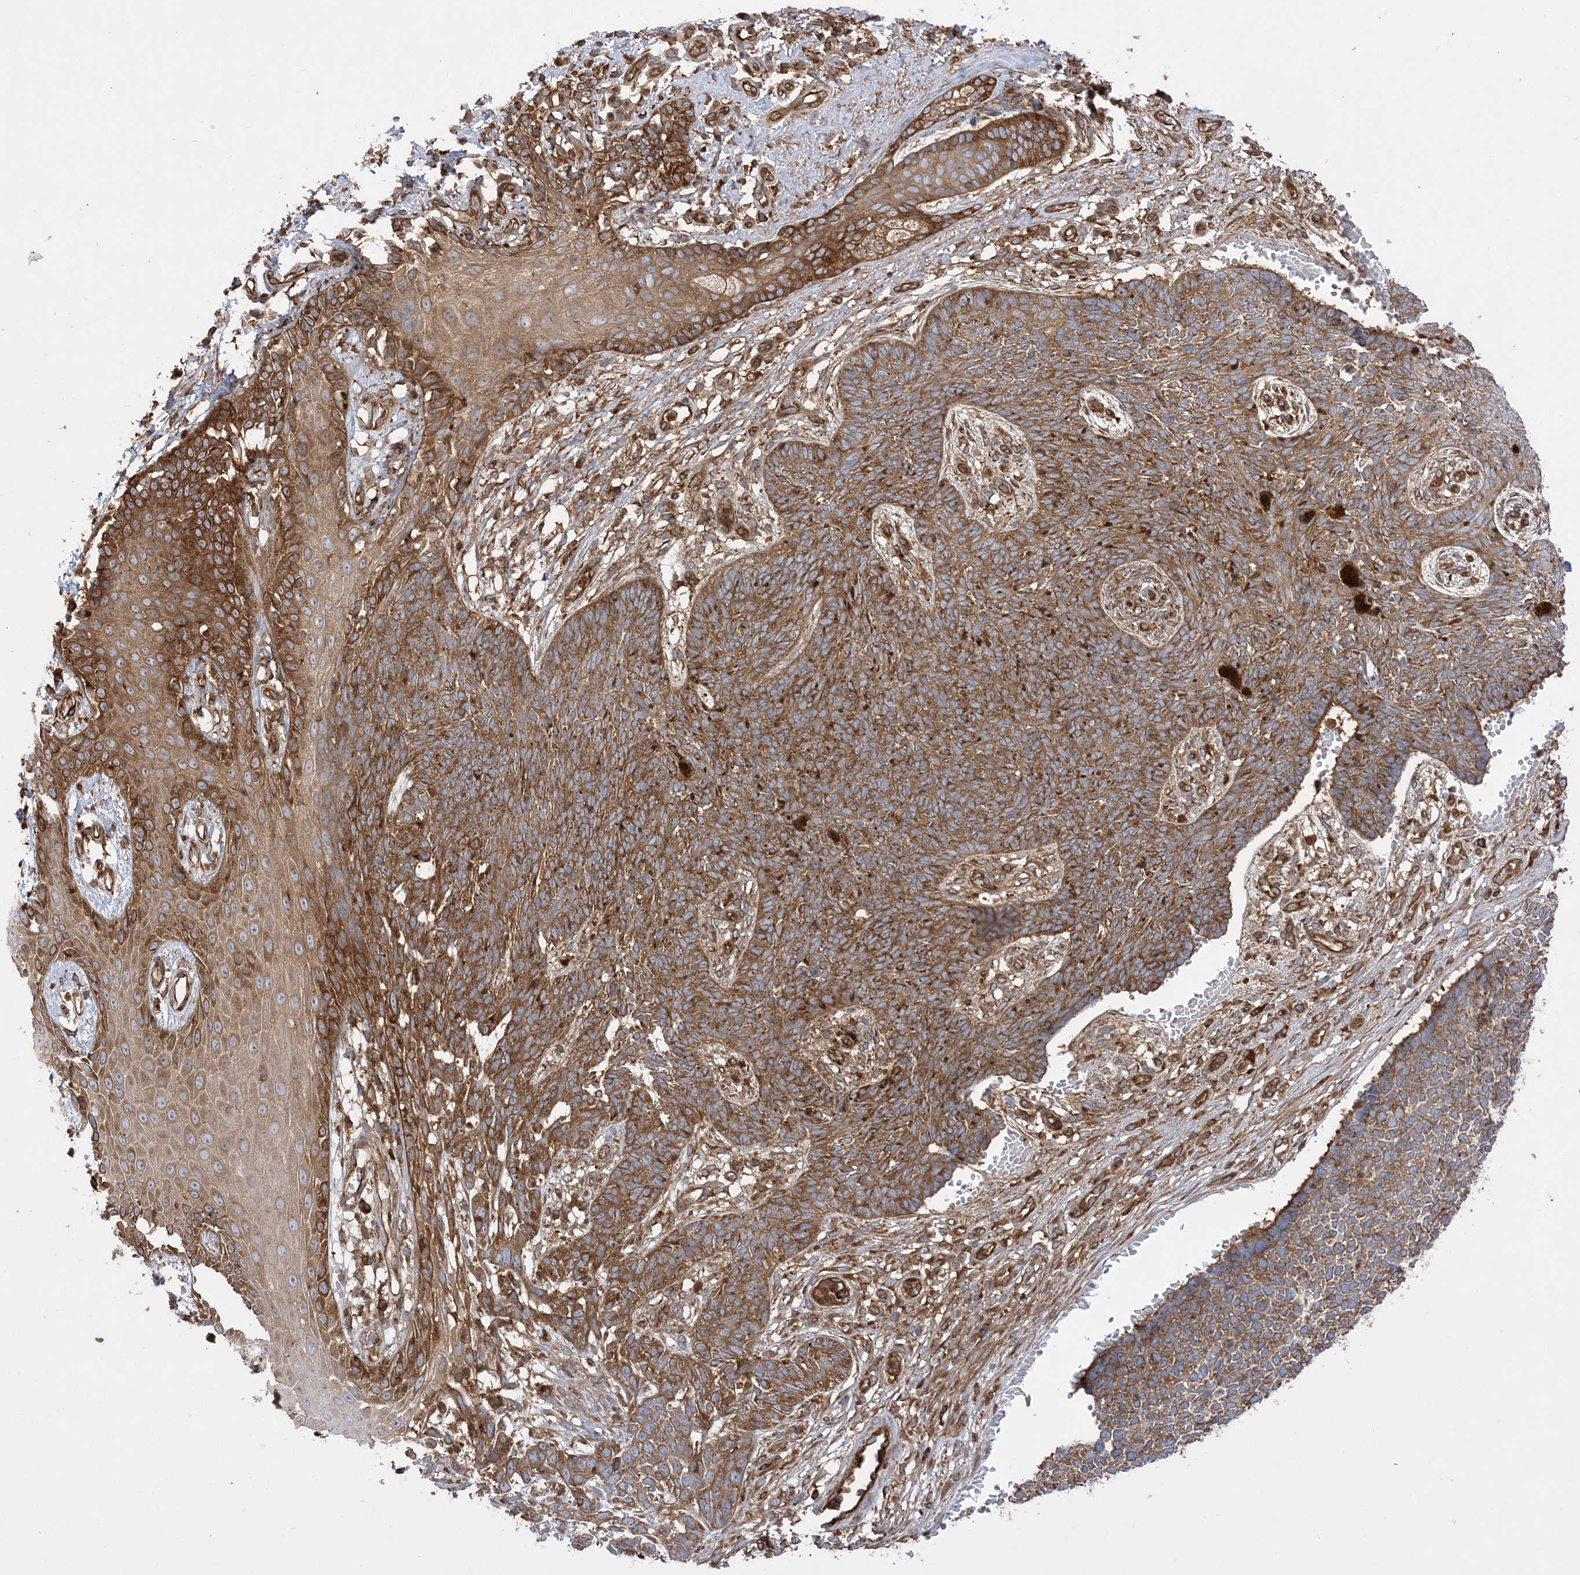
{"staining": {"intensity": "moderate", "quantity": ">75%", "location": "cytoplasmic/membranous"}, "tissue": "skin cancer", "cell_type": "Tumor cells", "image_type": "cancer", "snomed": [{"axis": "morphology", "description": "Basal cell carcinoma"}, {"axis": "topography", "description": "Skin"}], "caption": "Immunohistochemical staining of skin basal cell carcinoma displays medium levels of moderate cytoplasmic/membranous staining in approximately >75% of tumor cells. (Brightfield microscopy of DAB IHC at high magnification).", "gene": "TBC1D5", "patient": {"sex": "female", "age": 84}}